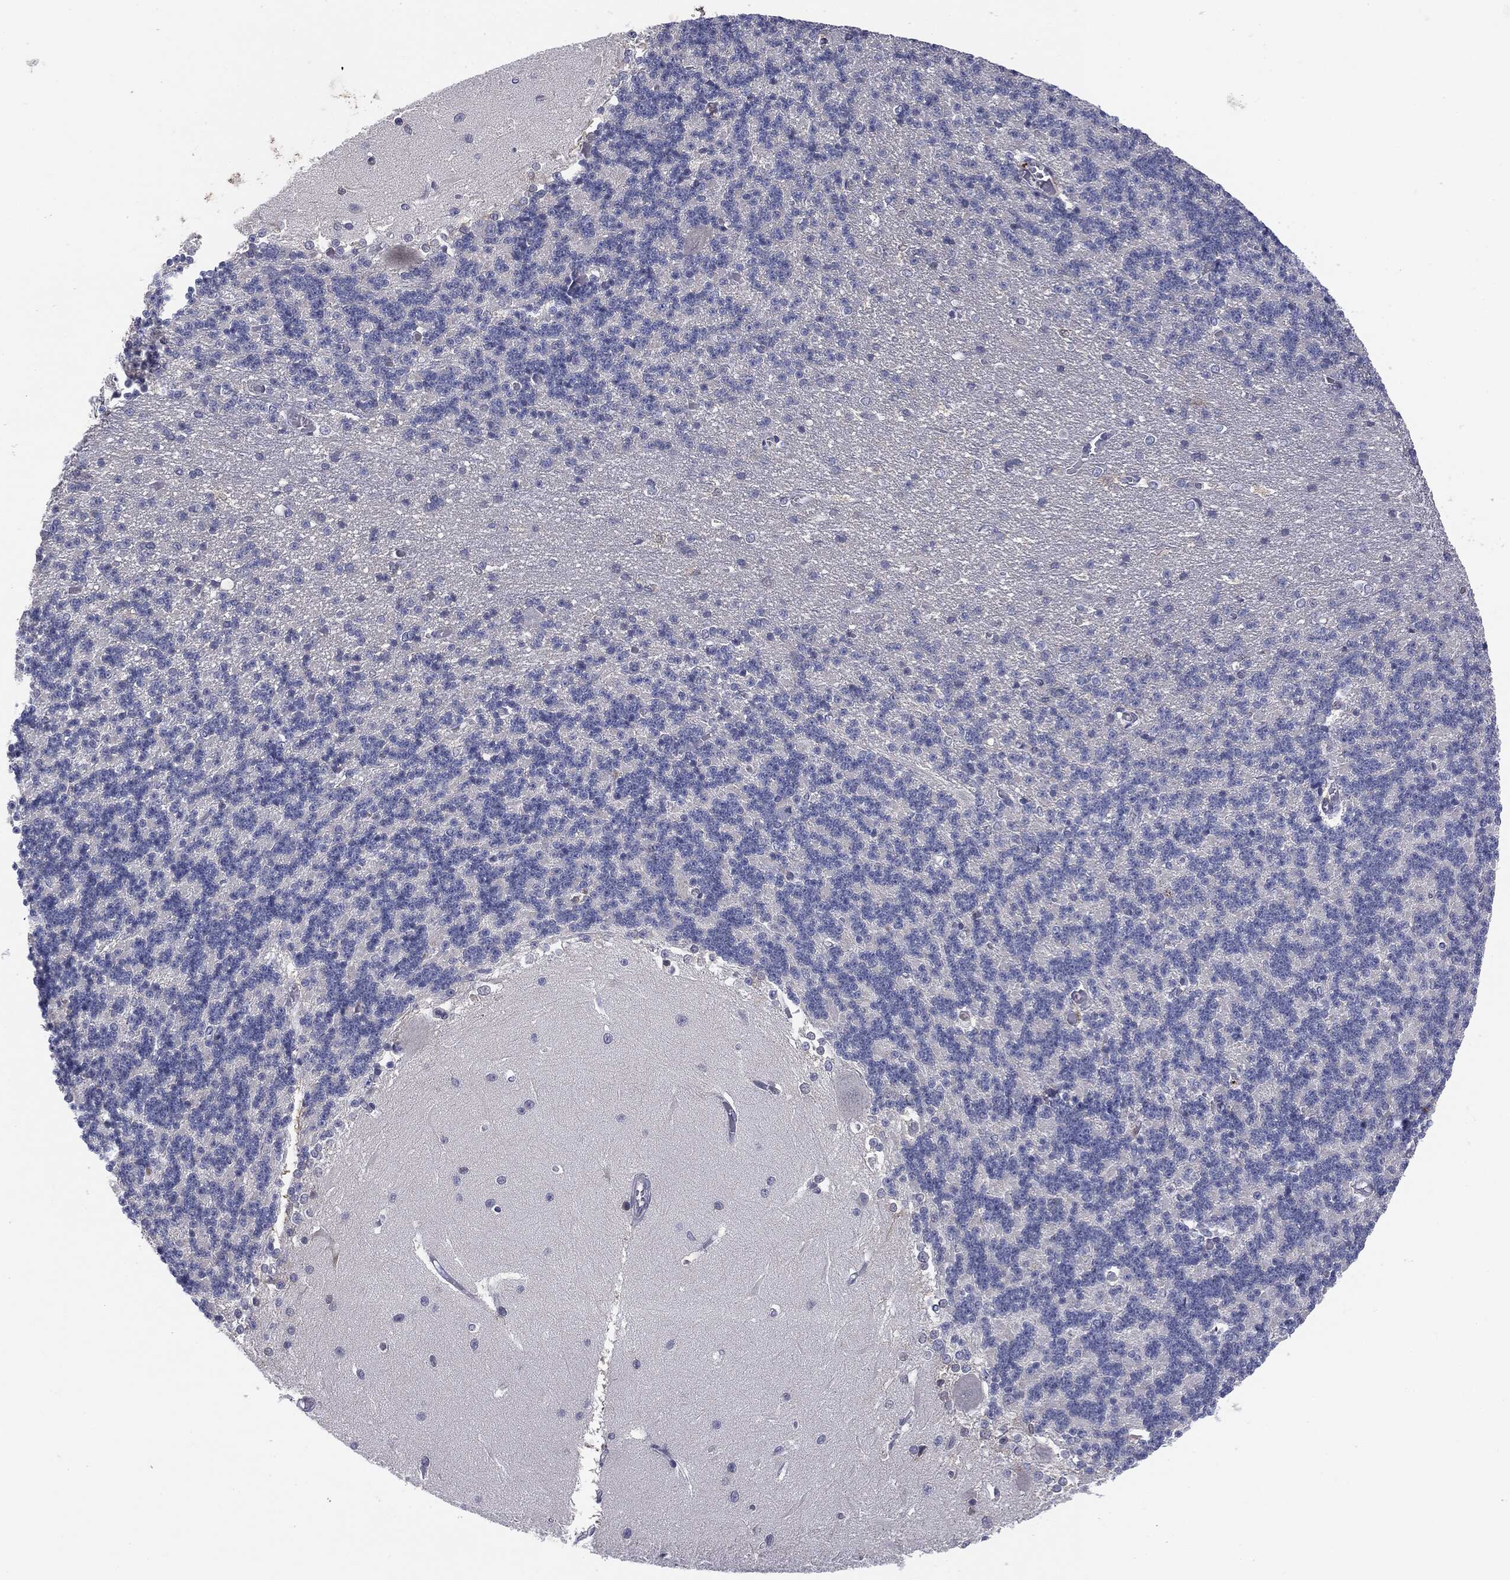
{"staining": {"intensity": "negative", "quantity": "none", "location": "none"}, "tissue": "cerebellum", "cell_type": "Cells in granular layer", "image_type": "normal", "snomed": [{"axis": "morphology", "description": "Normal tissue, NOS"}, {"axis": "topography", "description": "Cerebellum"}], "caption": "There is no significant positivity in cells in granular layer of cerebellum. (Immunohistochemistry, brightfield microscopy, high magnification).", "gene": "KRT5", "patient": {"sex": "male", "age": 37}}